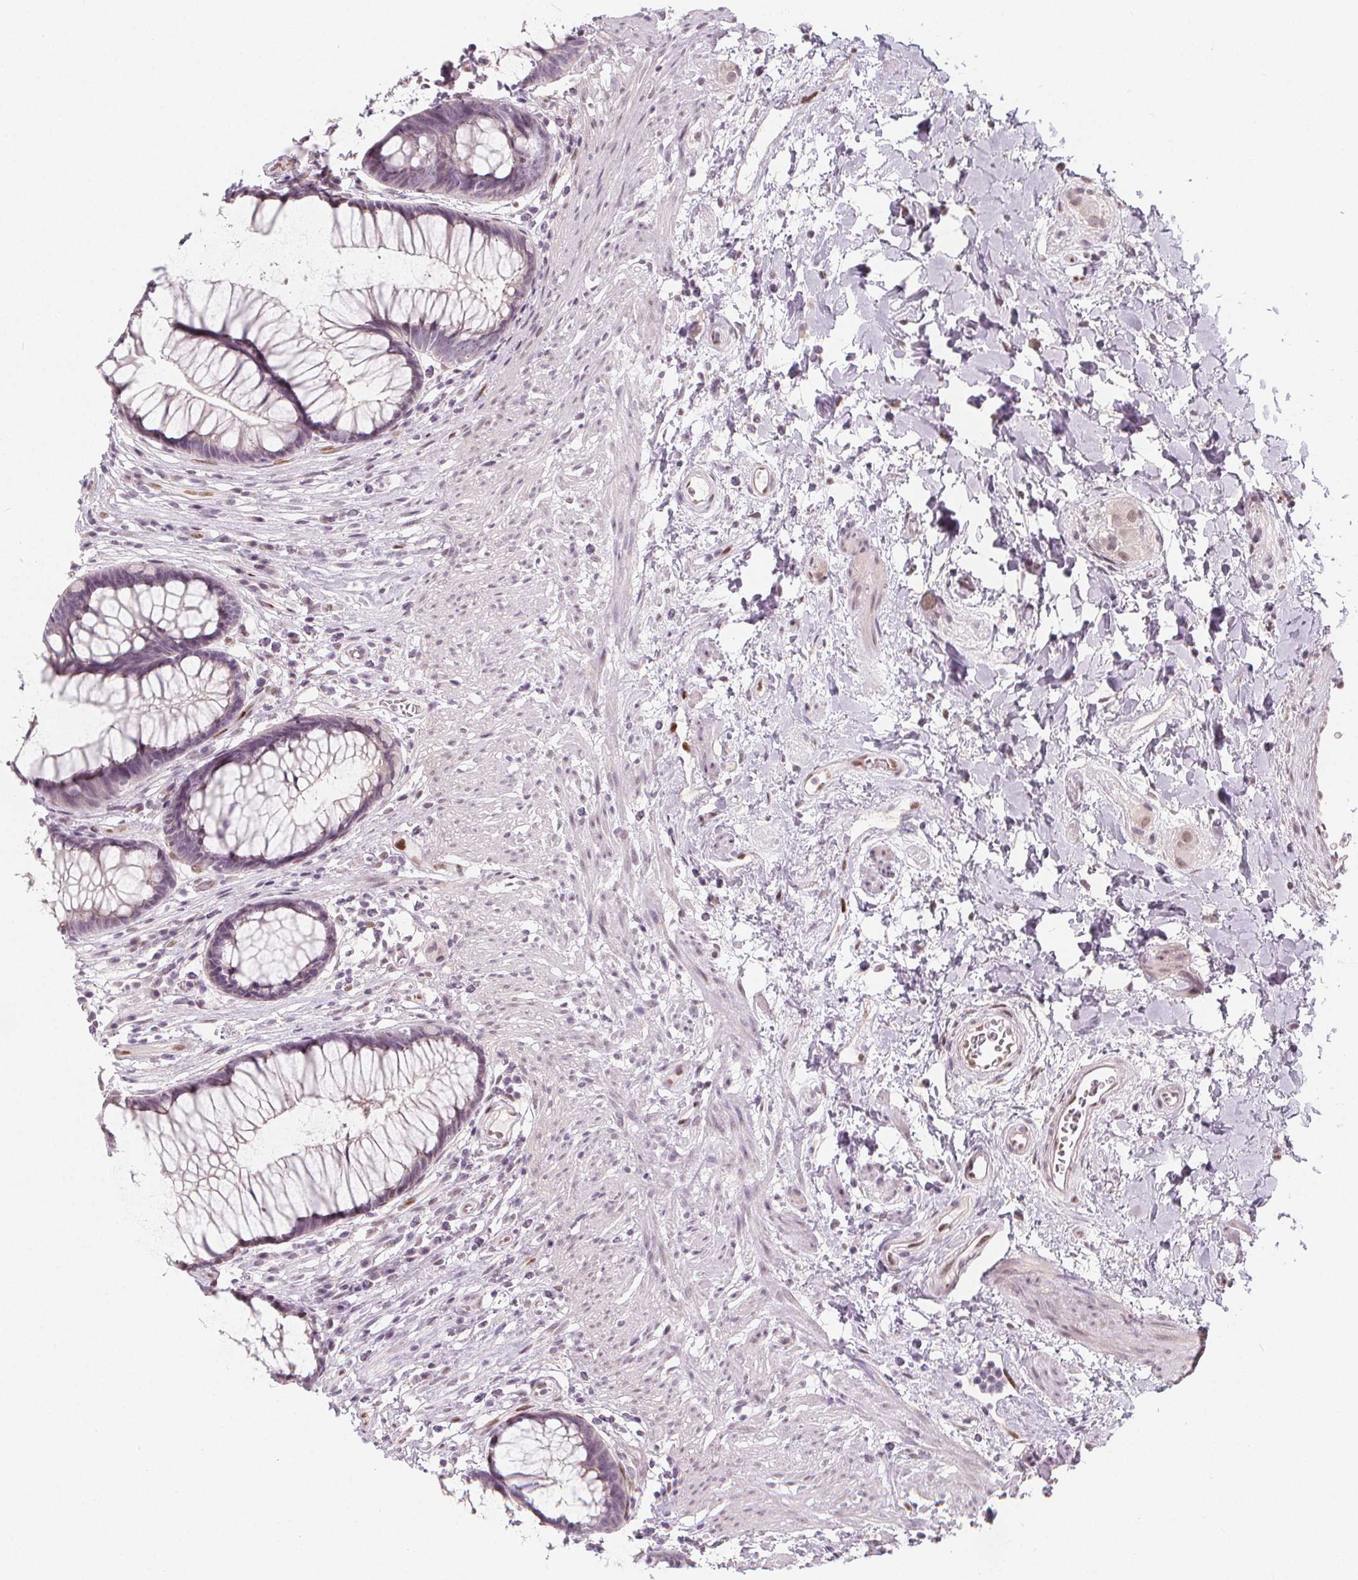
{"staining": {"intensity": "negative", "quantity": "none", "location": "none"}, "tissue": "rectum", "cell_type": "Glandular cells", "image_type": "normal", "snomed": [{"axis": "morphology", "description": "Normal tissue, NOS"}, {"axis": "topography", "description": "Smooth muscle"}, {"axis": "topography", "description": "Rectum"}], "caption": "IHC of unremarkable human rectum shows no positivity in glandular cells.", "gene": "DRC3", "patient": {"sex": "male", "age": 53}}